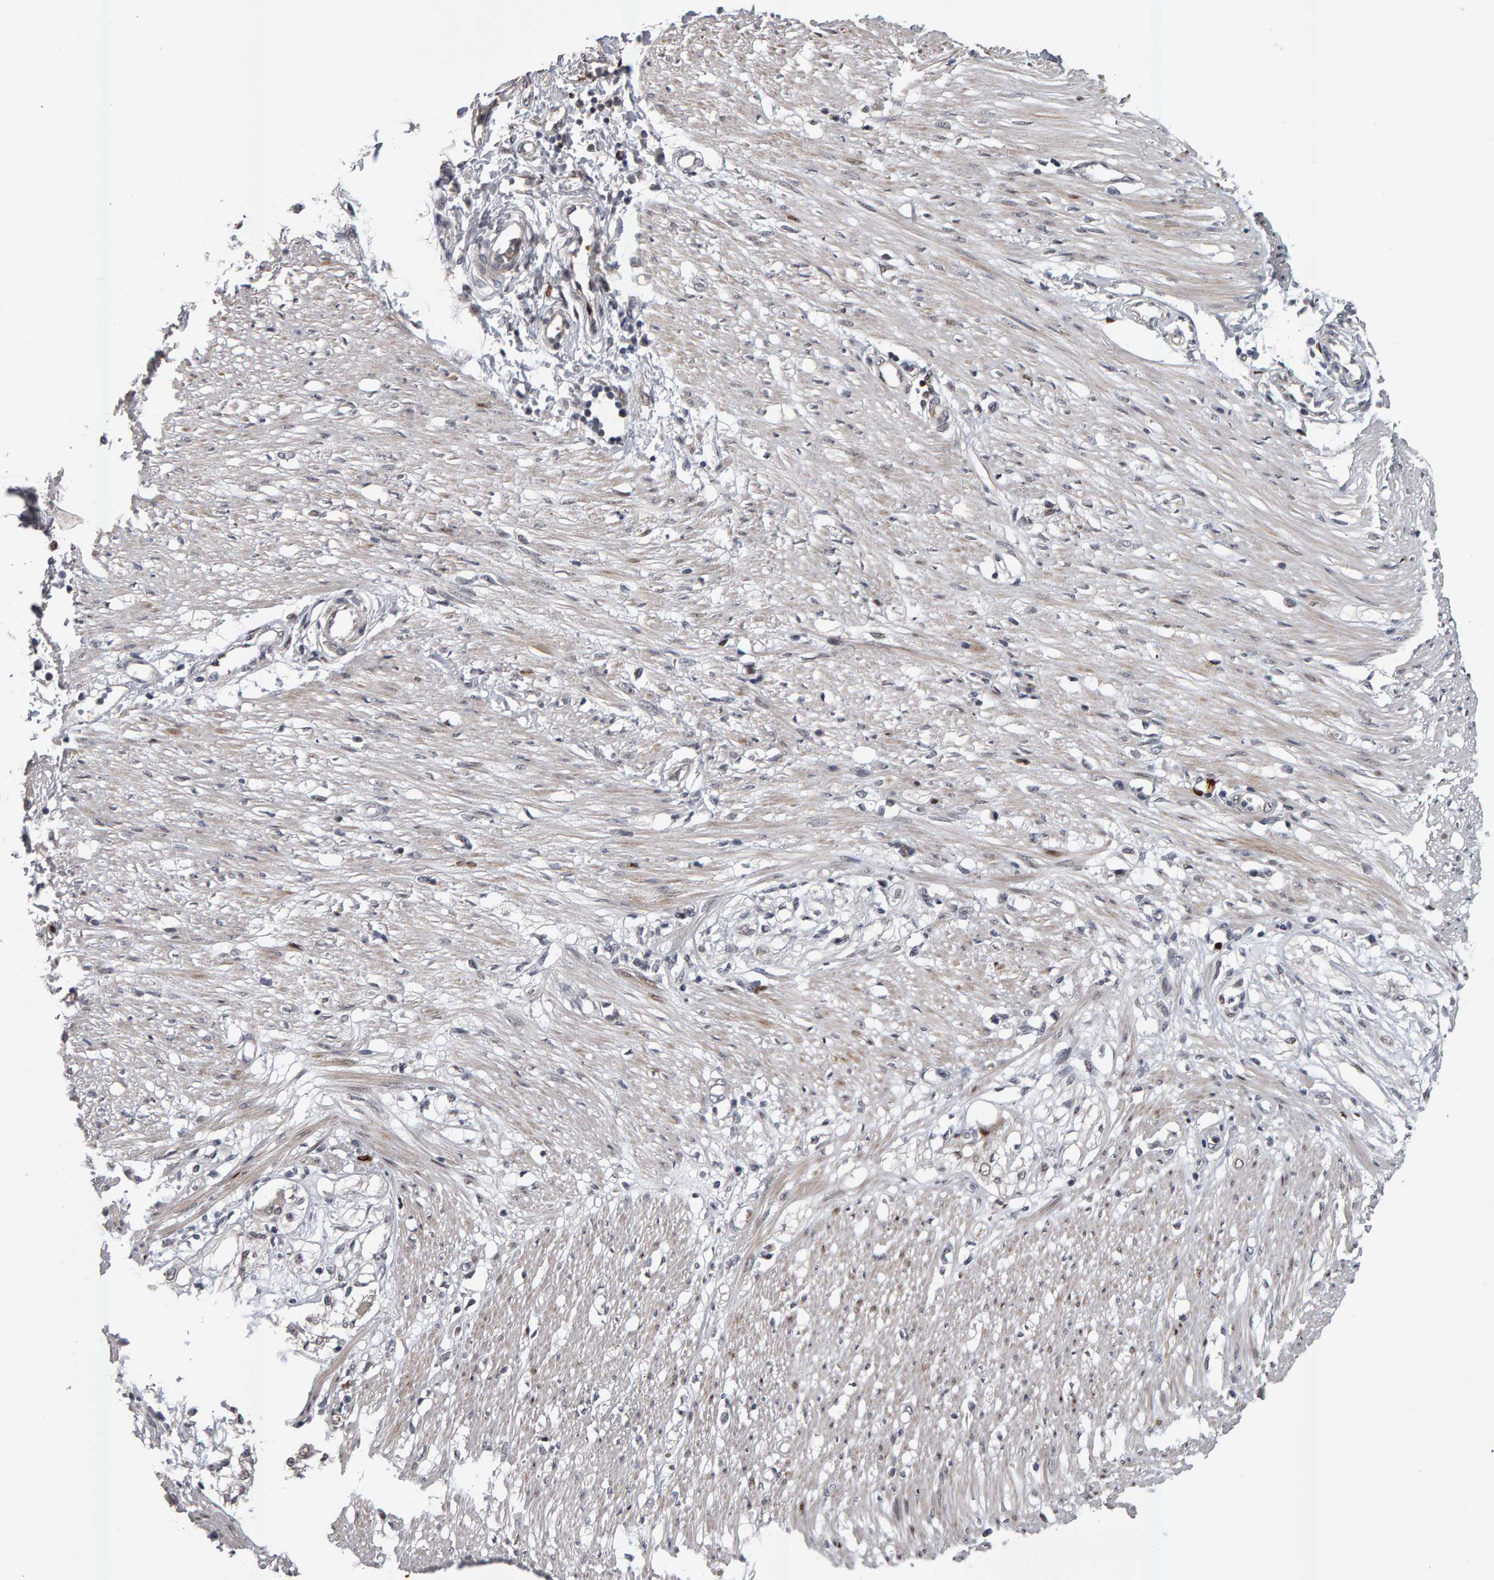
{"staining": {"intensity": "moderate", "quantity": ">75%", "location": "cytoplasmic/membranous,nuclear"}, "tissue": "soft tissue", "cell_type": "Fibroblasts", "image_type": "normal", "snomed": [{"axis": "morphology", "description": "Normal tissue, NOS"}, {"axis": "morphology", "description": "Adenocarcinoma, NOS"}, {"axis": "topography", "description": "Colon"}, {"axis": "topography", "description": "Peripheral nerve tissue"}], "caption": "Immunohistochemistry histopathology image of normal soft tissue: soft tissue stained using IHC displays medium levels of moderate protein expression localized specifically in the cytoplasmic/membranous,nuclear of fibroblasts, appearing as a cytoplasmic/membranous,nuclear brown color.", "gene": "IPO8", "patient": {"sex": "male", "age": 14}}